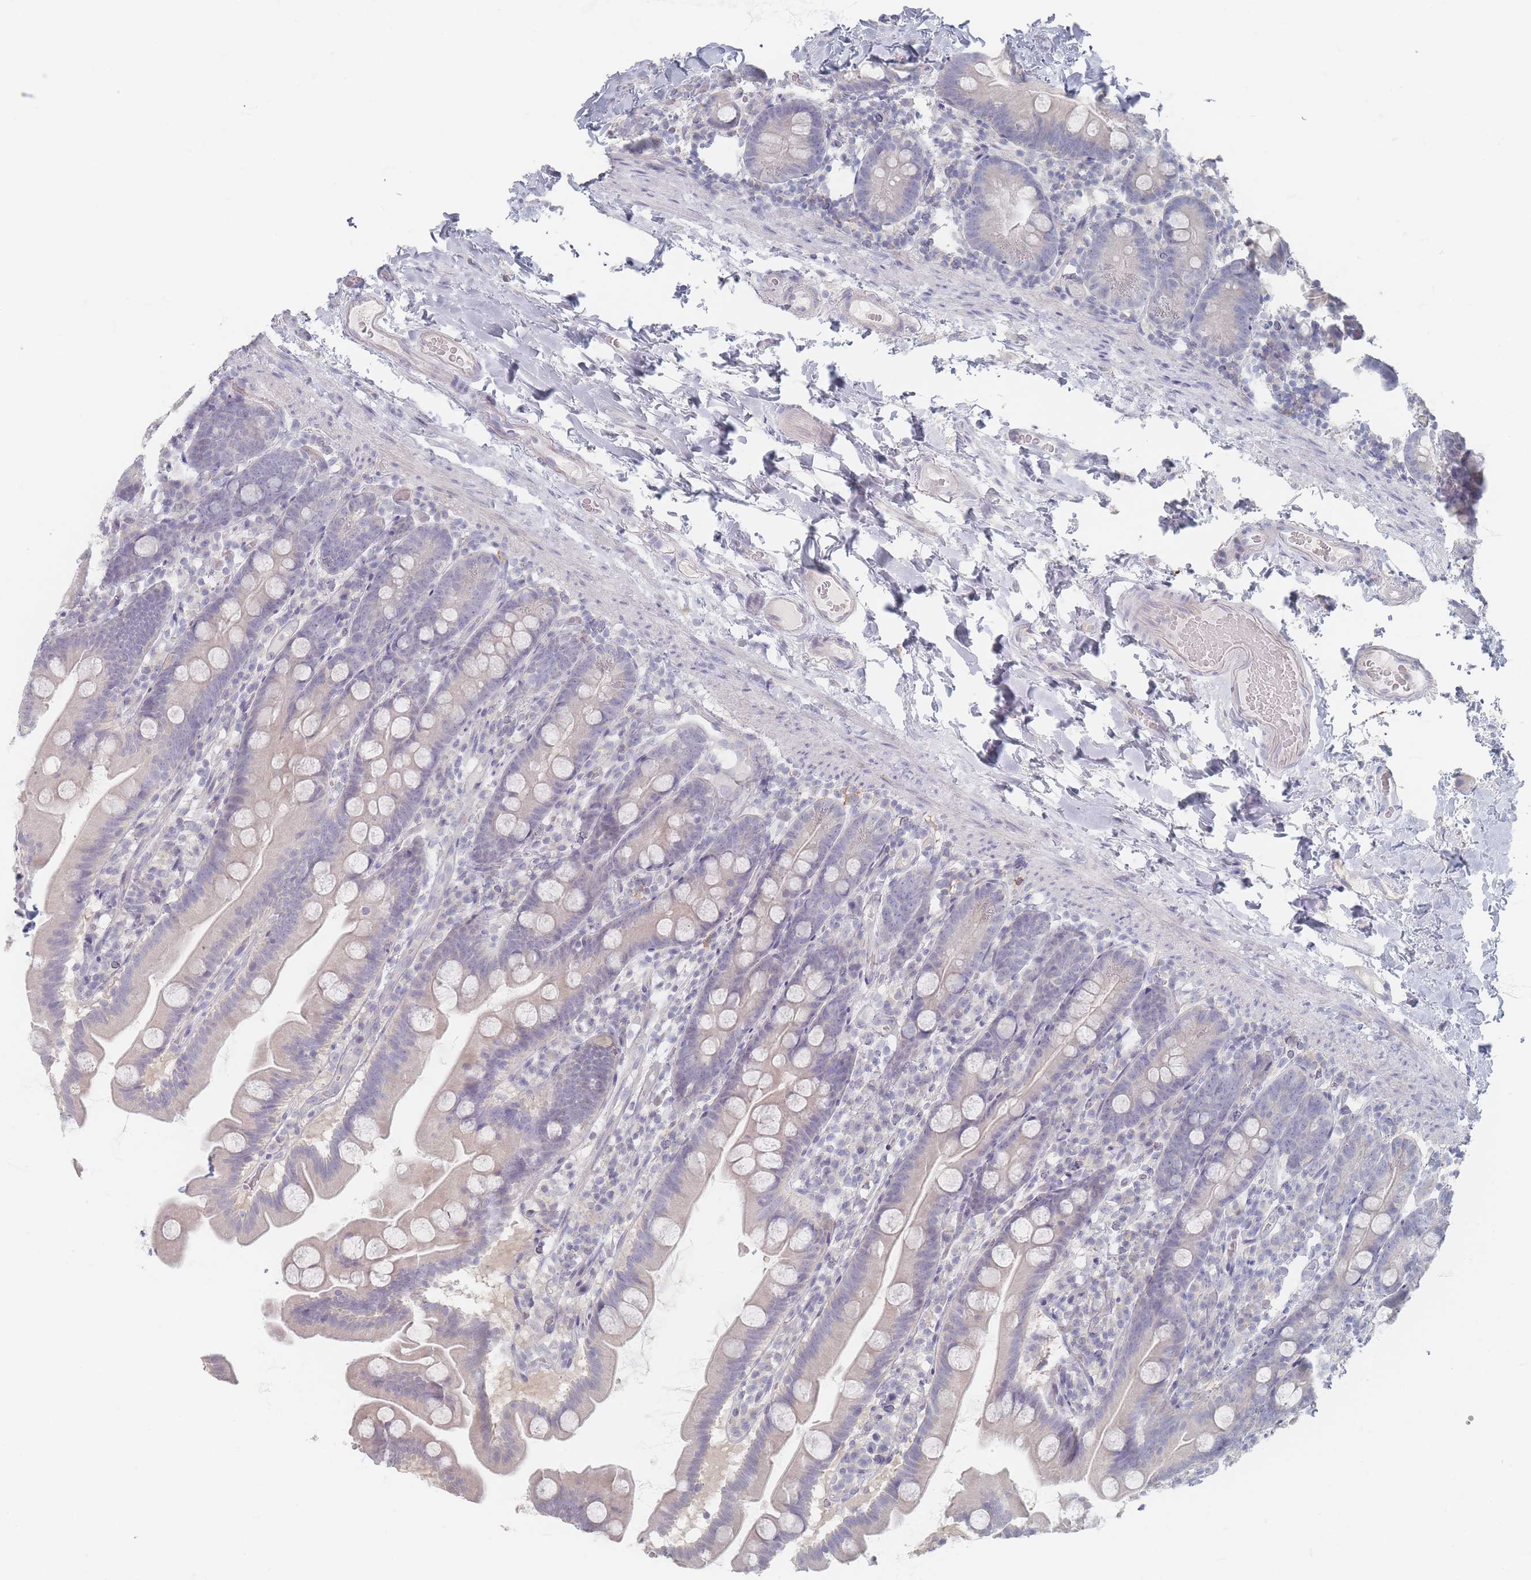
{"staining": {"intensity": "negative", "quantity": "none", "location": "none"}, "tissue": "small intestine", "cell_type": "Glandular cells", "image_type": "normal", "snomed": [{"axis": "morphology", "description": "Normal tissue, NOS"}, {"axis": "topography", "description": "Small intestine"}], "caption": "High magnification brightfield microscopy of unremarkable small intestine stained with DAB (brown) and counterstained with hematoxylin (blue): glandular cells show no significant expression. (DAB immunohistochemistry (IHC), high magnification).", "gene": "CD37", "patient": {"sex": "female", "age": 68}}